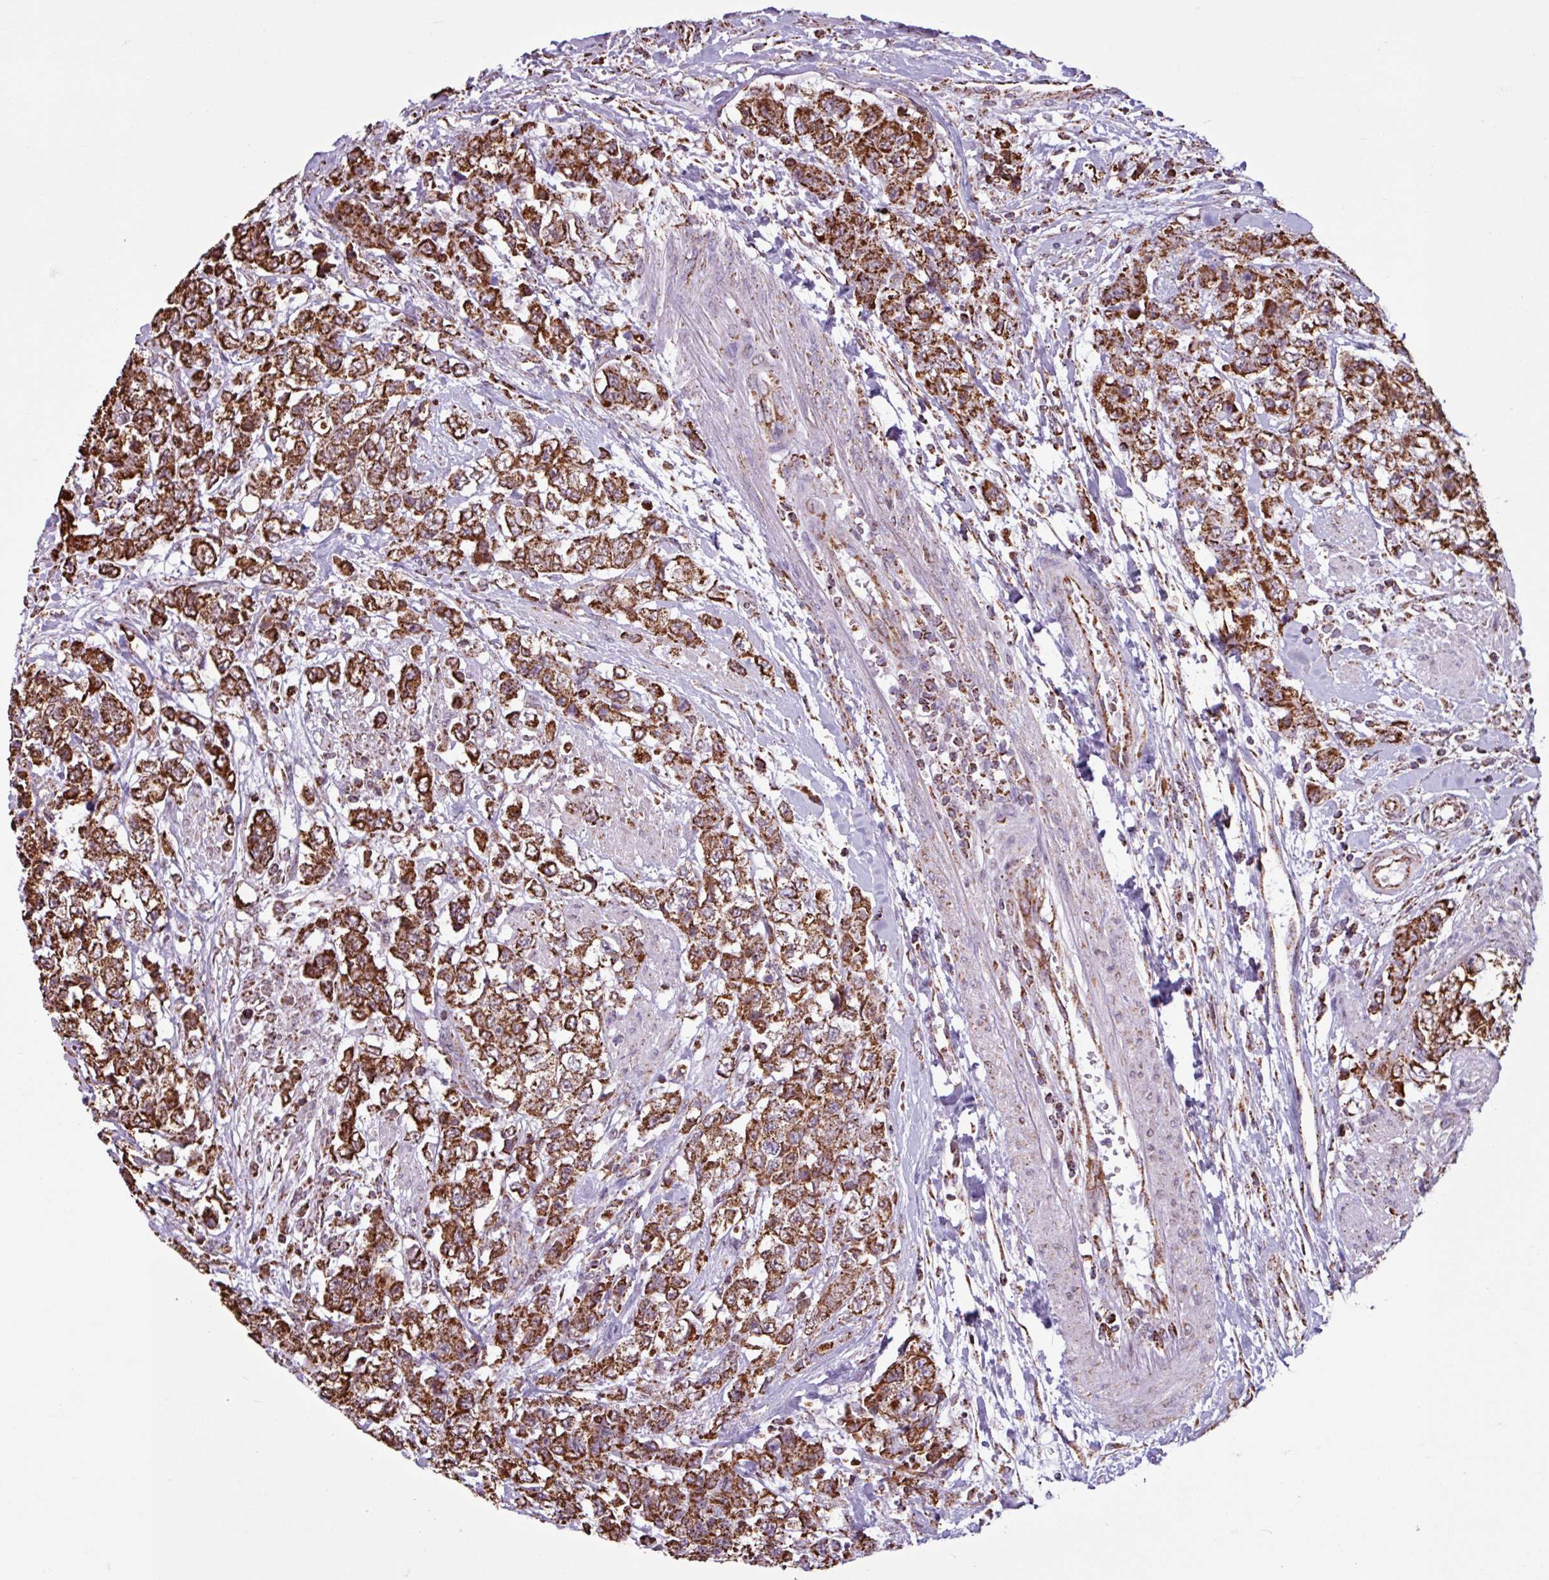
{"staining": {"intensity": "strong", "quantity": ">75%", "location": "cytoplasmic/membranous"}, "tissue": "urothelial cancer", "cell_type": "Tumor cells", "image_type": "cancer", "snomed": [{"axis": "morphology", "description": "Urothelial carcinoma, High grade"}, {"axis": "topography", "description": "Urinary bladder"}], "caption": "This is an image of immunohistochemistry (IHC) staining of high-grade urothelial carcinoma, which shows strong expression in the cytoplasmic/membranous of tumor cells.", "gene": "ALG8", "patient": {"sex": "female", "age": 78}}